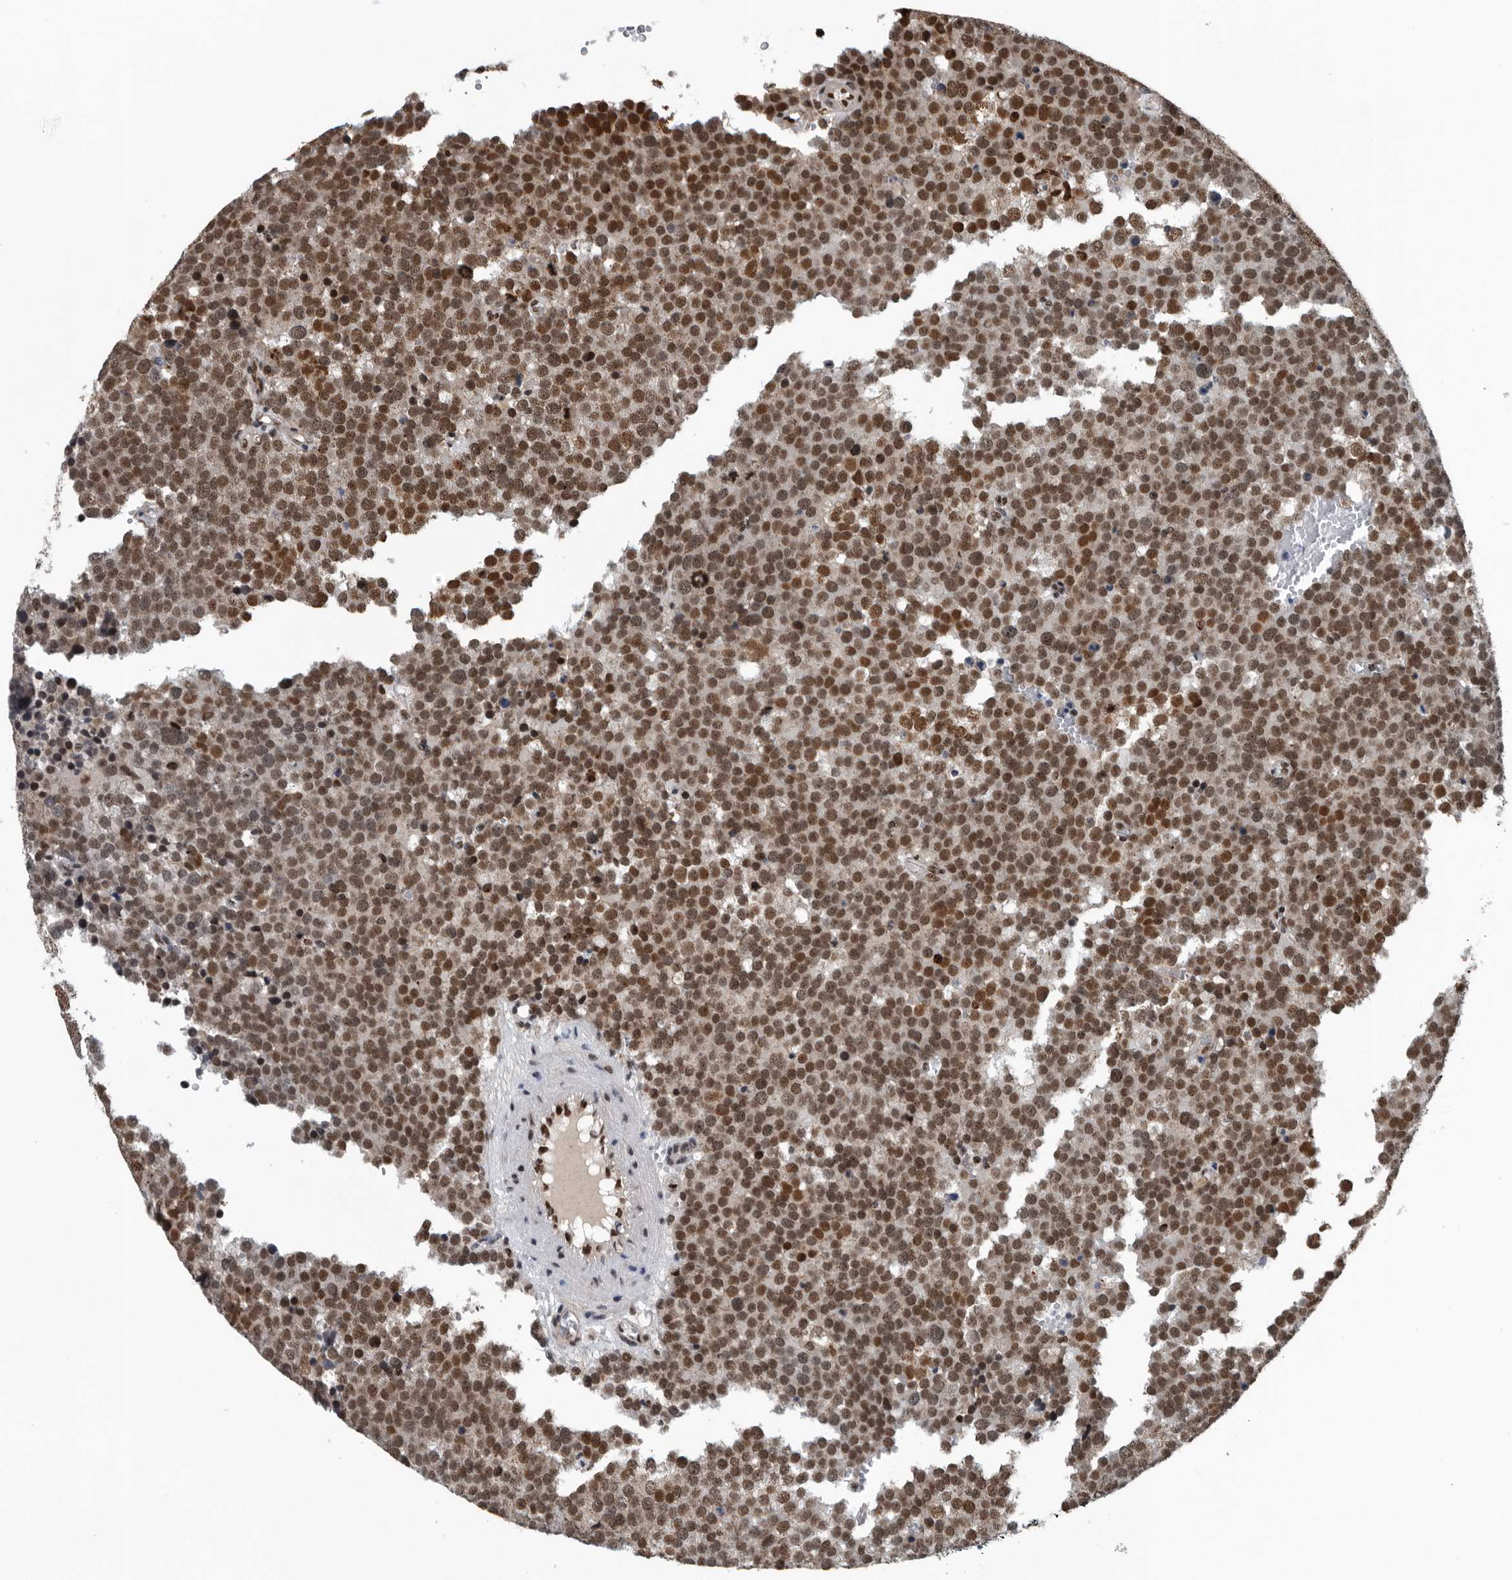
{"staining": {"intensity": "strong", "quantity": ">75%", "location": "nuclear"}, "tissue": "testis cancer", "cell_type": "Tumor cells", "image_type": "cancer", "snomed": [{"axis": "morphology", "description": "Seminoma, NOS"}, {"axis": "topography", "description": "Testis"}], "caption": "Immunohistochemical staining of human testis cancer demonstrates strong nuclear protein expression in about >75% of tumor cells.", "gene": "SENP7", "patient": {"sex": "male", "age": 71}}